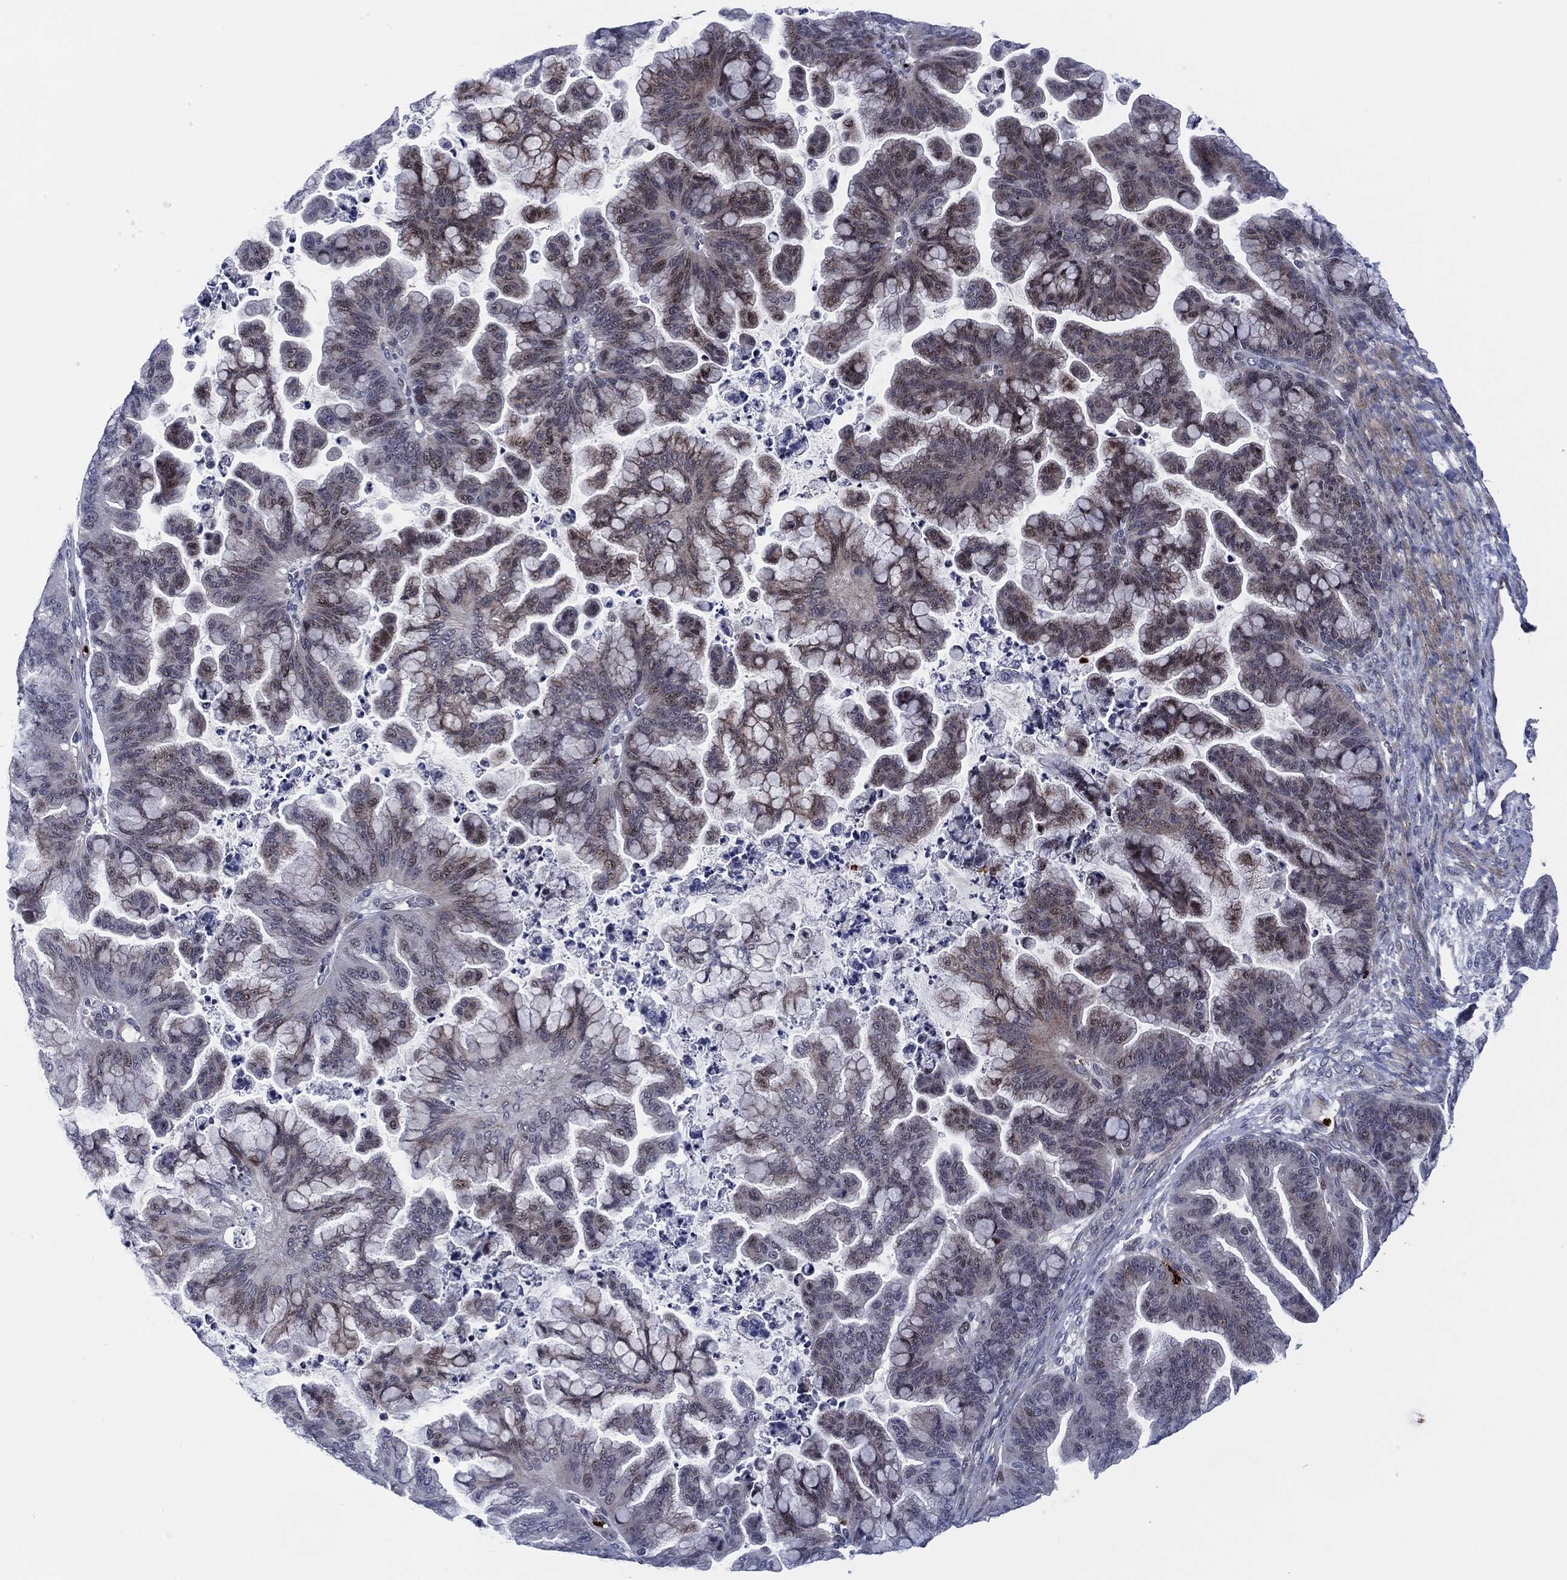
{"staining": {"intensity": "weak", "quantity": "25%-75%", "location": "nuclear"}, "tissue": "ovarian cancer", "cell_type": "Tumor cells", "image_type": "cancer", "snomed": [{"axis": "morphology", "description": "Cystadenocarcinoma, mucinous, NOS"}, {"axis": "topography", "description": "Ovary"}], "caption": "Human ovarian cancer (mucinous cystadenocarcinoma) stained with a brown dye displays weak nuclear positive positivity in approximately 25%-75% of tumor cells.", "gene": "MPO", "patient": {"sex": "female", "age": 67}}